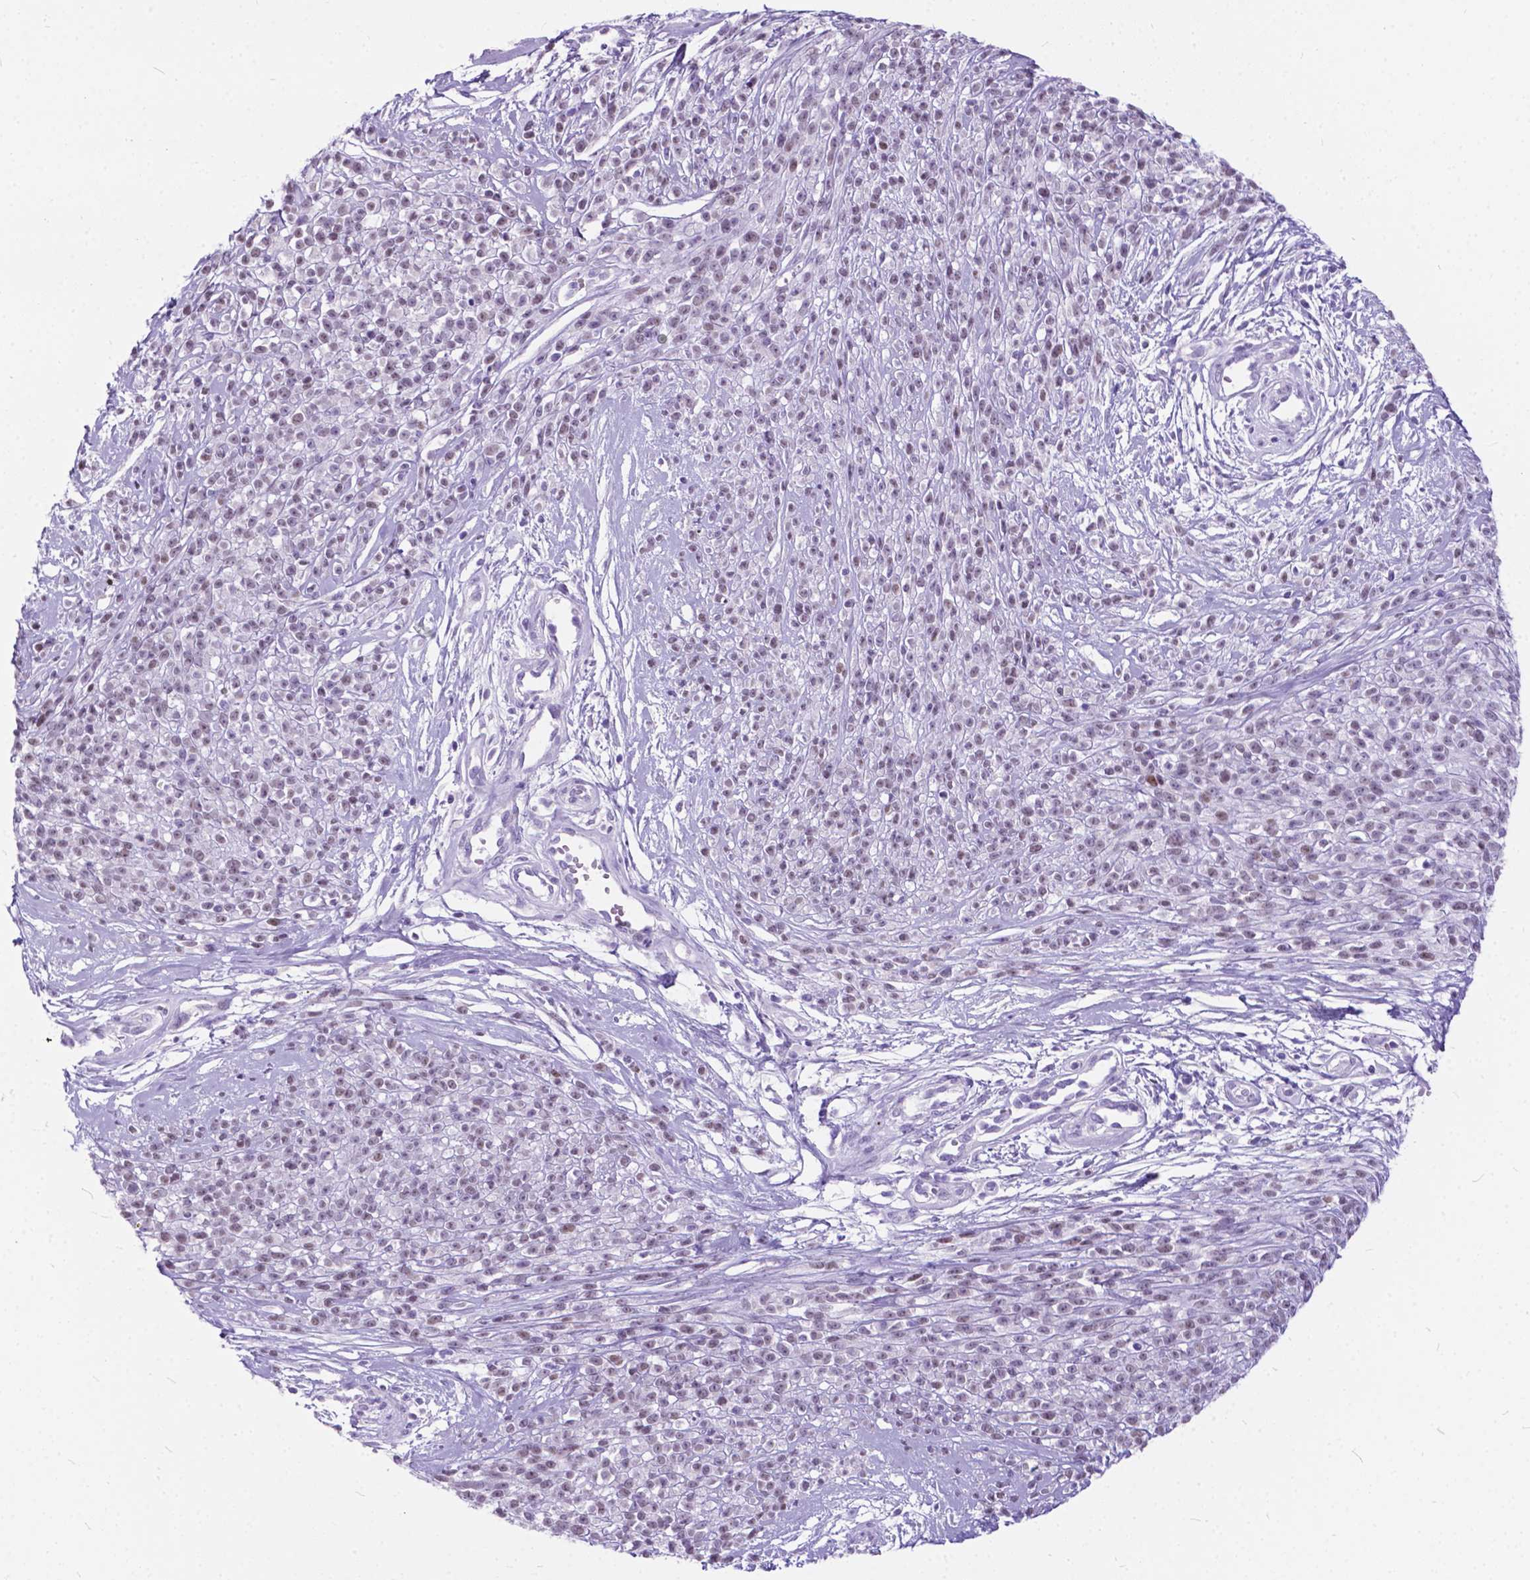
{"staining": {"intensity": "weak", "quantity": "25%-75%", "location": "nuclear"}, "tissue": "melanoma", "cell_type": "Tumor cells", "image_type": "cancer", "snomed": [{"axis": "morphology", "description": "Malignant melanoma, NOS"}, {"axis": "topography", "description": "Skin"}, {"axis": "topography", "description": "Skin of trunk"}], "caption": "The immunohistochemical stain labels weak nuclear staining in tumor cells of malignant melanoma tissue.", "gene": "BSND", "patient": {"sex": "male", "age": 74}}